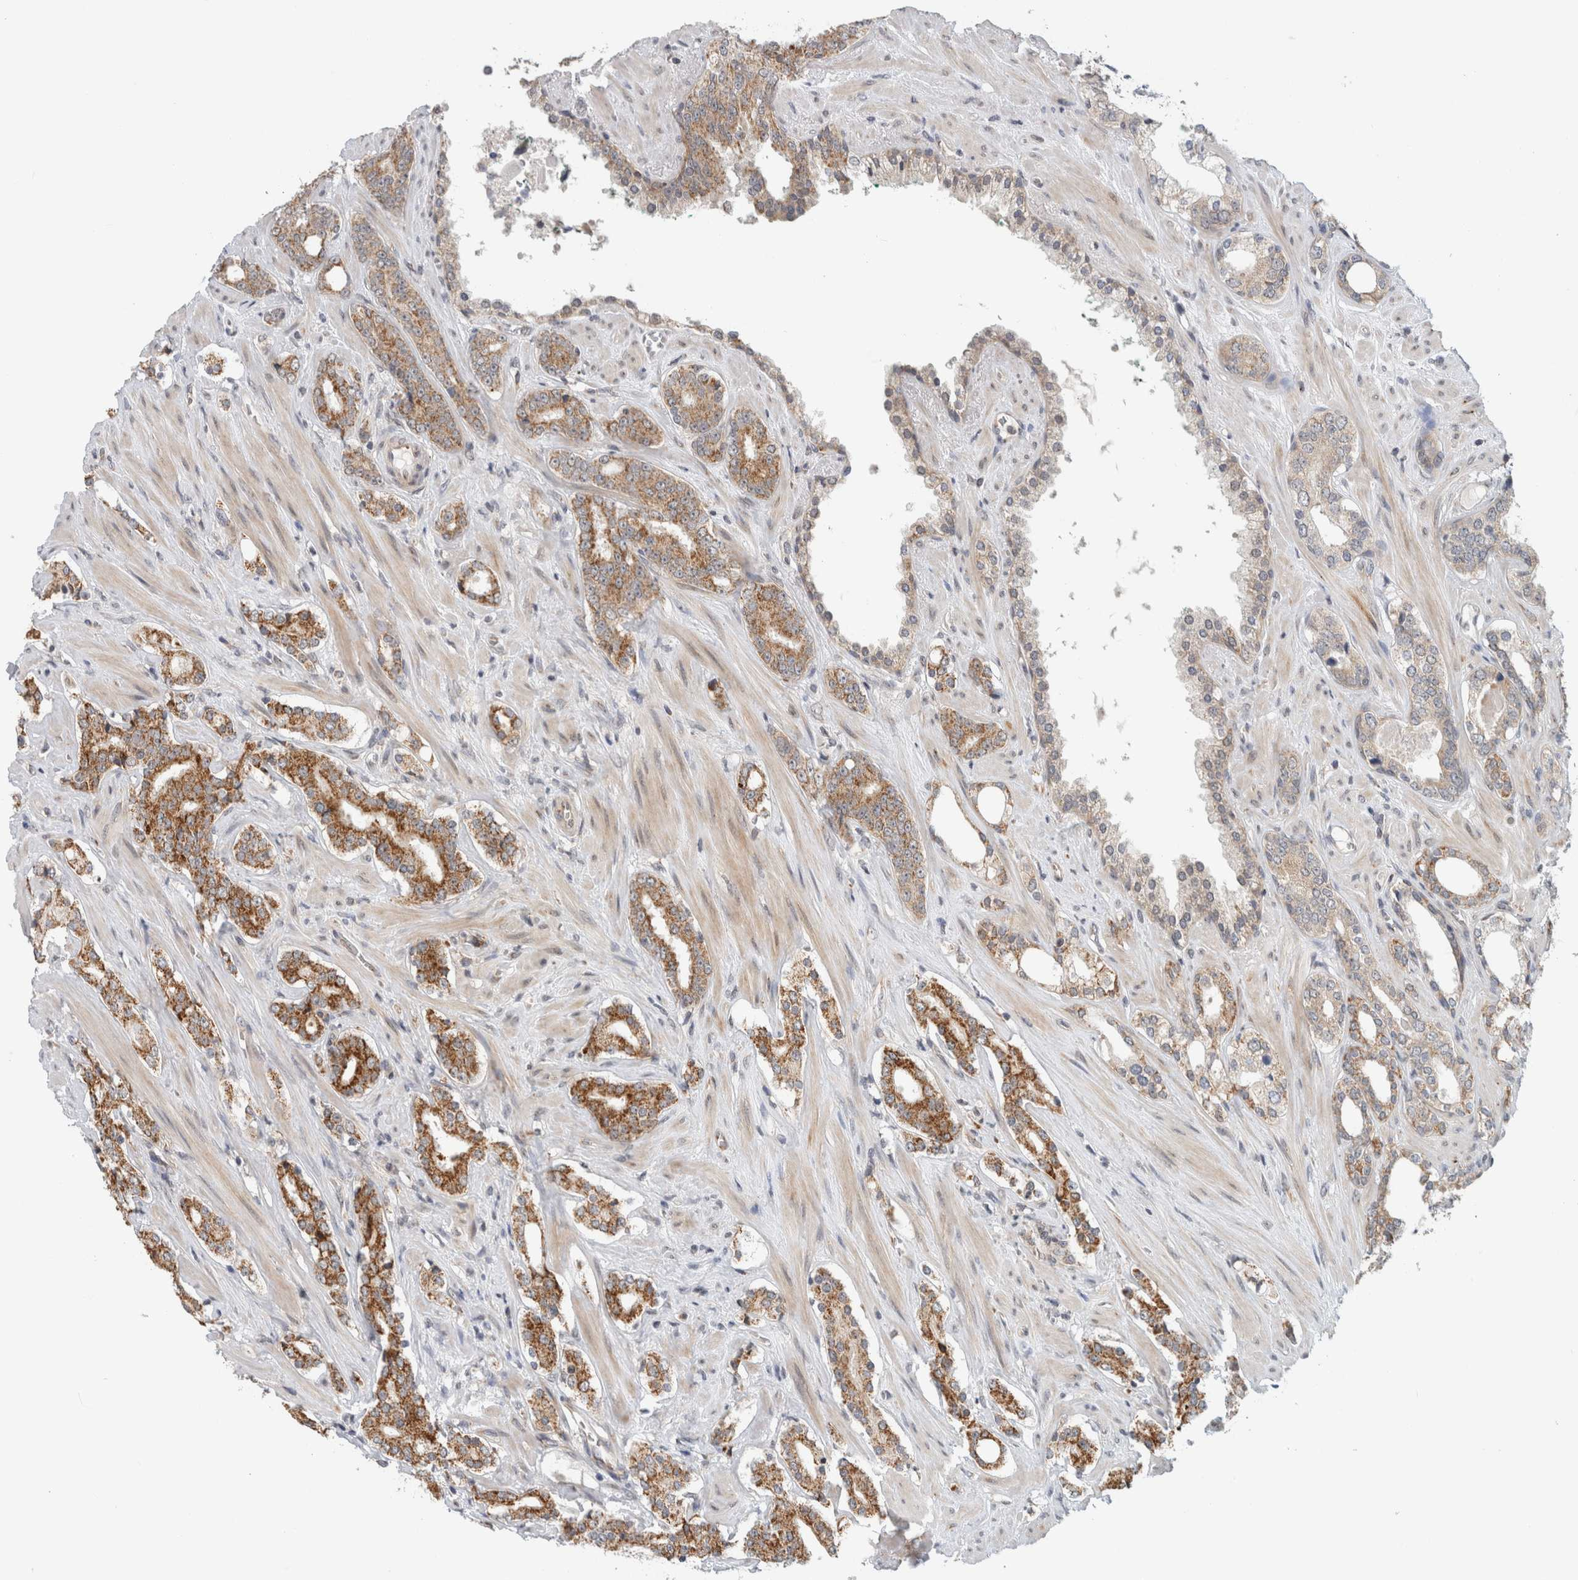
{"staining": {"intensity": "moderate", "quantity": ">75%", "location": "cytoplasmic/membranous"}, "tissue": "prostate cancer", "cell_type": "Tumor cells", "image_type": "cancer", "snomed": [{"axis": "morphology", "description": "Adenocarcinoma, High grade"}, {"axis": "topography", "description": "Prostate"}], "caption": "The micrograph demonstrates immunohistochemical staining of high-grade adenocarcinoma (prostate). There is moderate cytoplasmic/membranous expression is present in approximately >75% of tumor cells. (Stains: DAB in brown, nuclei in blue, Microscopy: brightfield microscopy at high magnification).", "gene": "CMC2", "patient": {"sex": "male", "age": 71}}